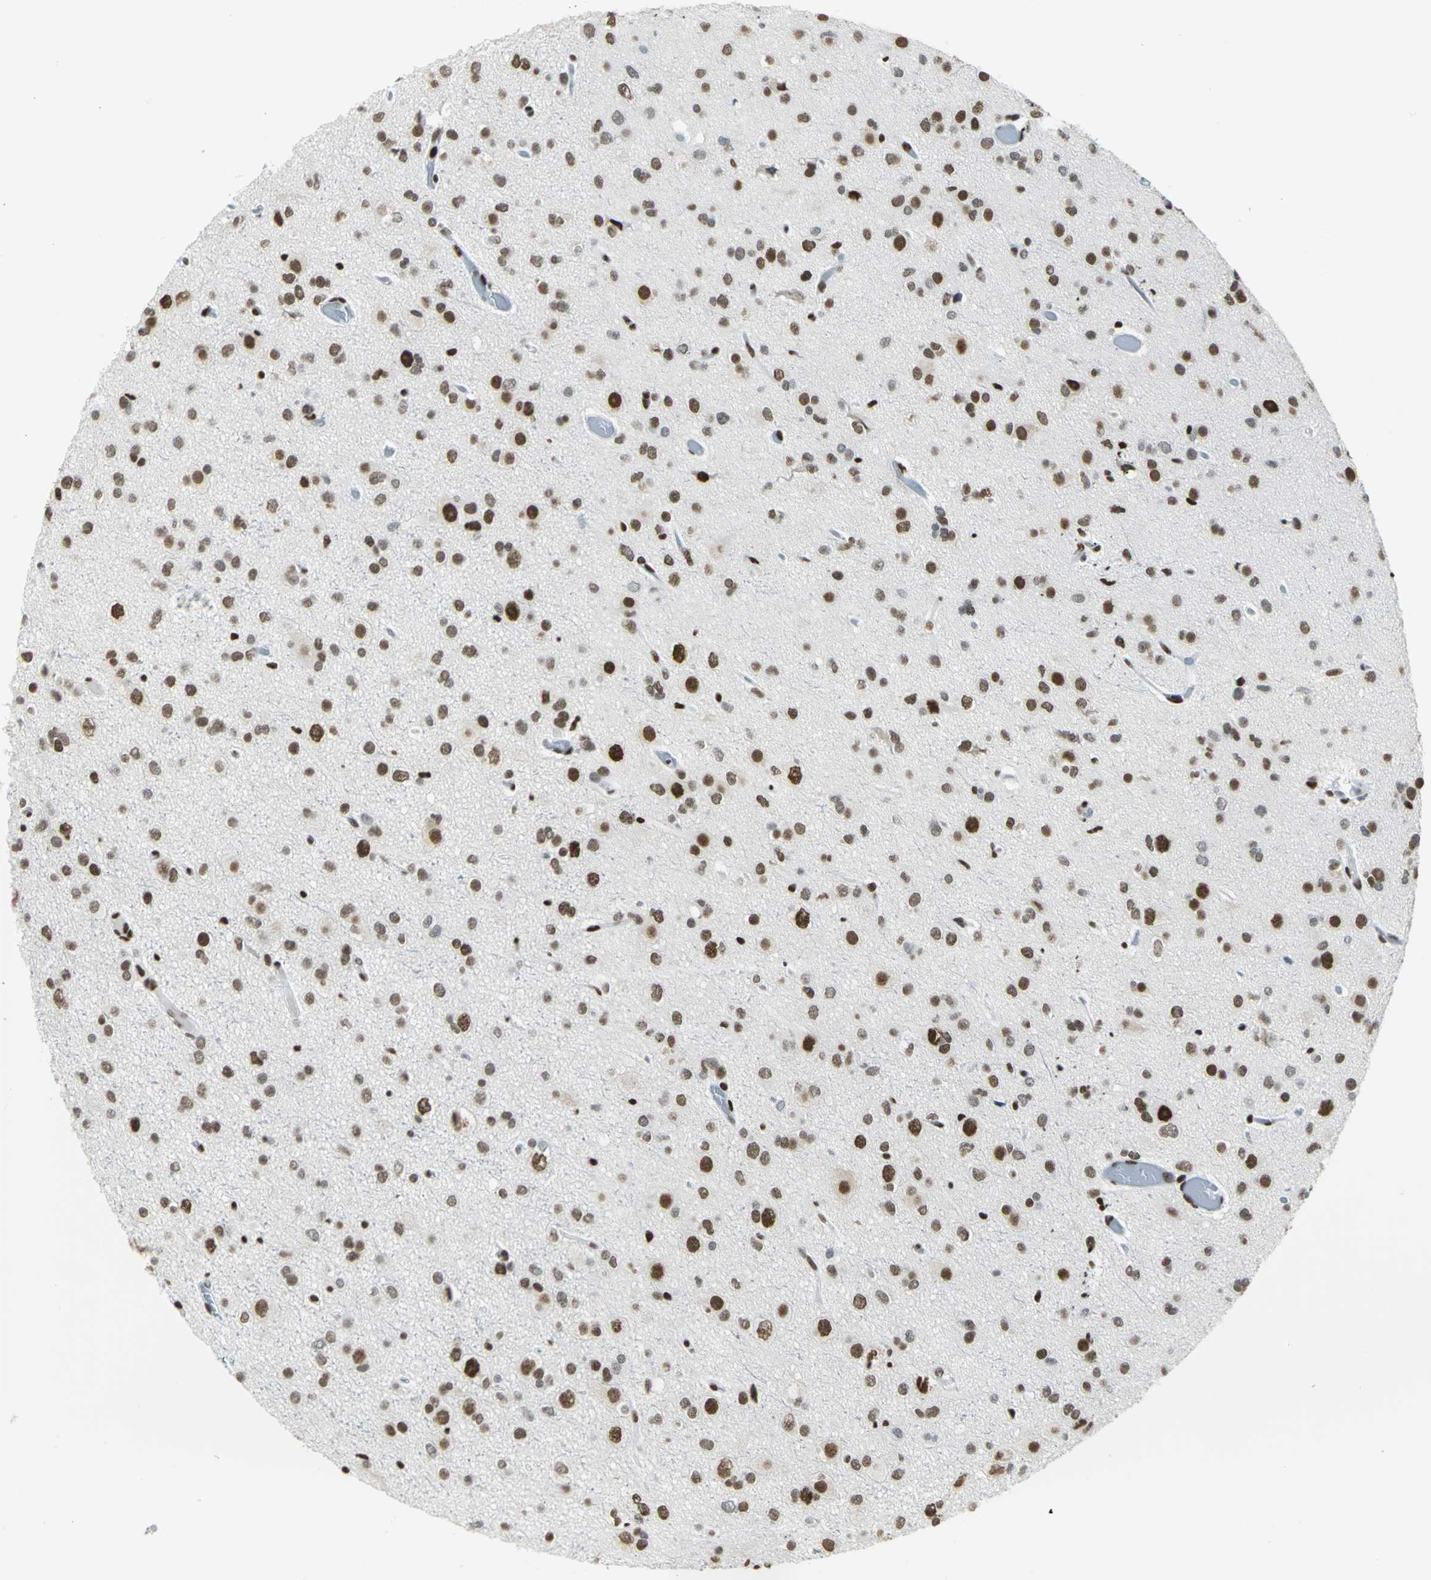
{"staining": {"intensity": "strong", "quantity": ">75%", "location": "nuclear"}, "tissue": "glioma", "cell_type": "Tumor cells", "image_type": "cancer", "snomed": [{"axis": "morphology", "description": "Glioma, malignant, Low grade"}, {"axis": "topography", "description": "Brain"}], "caption": "Glioma stained for a protein reveals strong nuclear positivity in tumor cells.", "gene": "HNRNPD", "patient": {"sex": "male", "age": 42}}